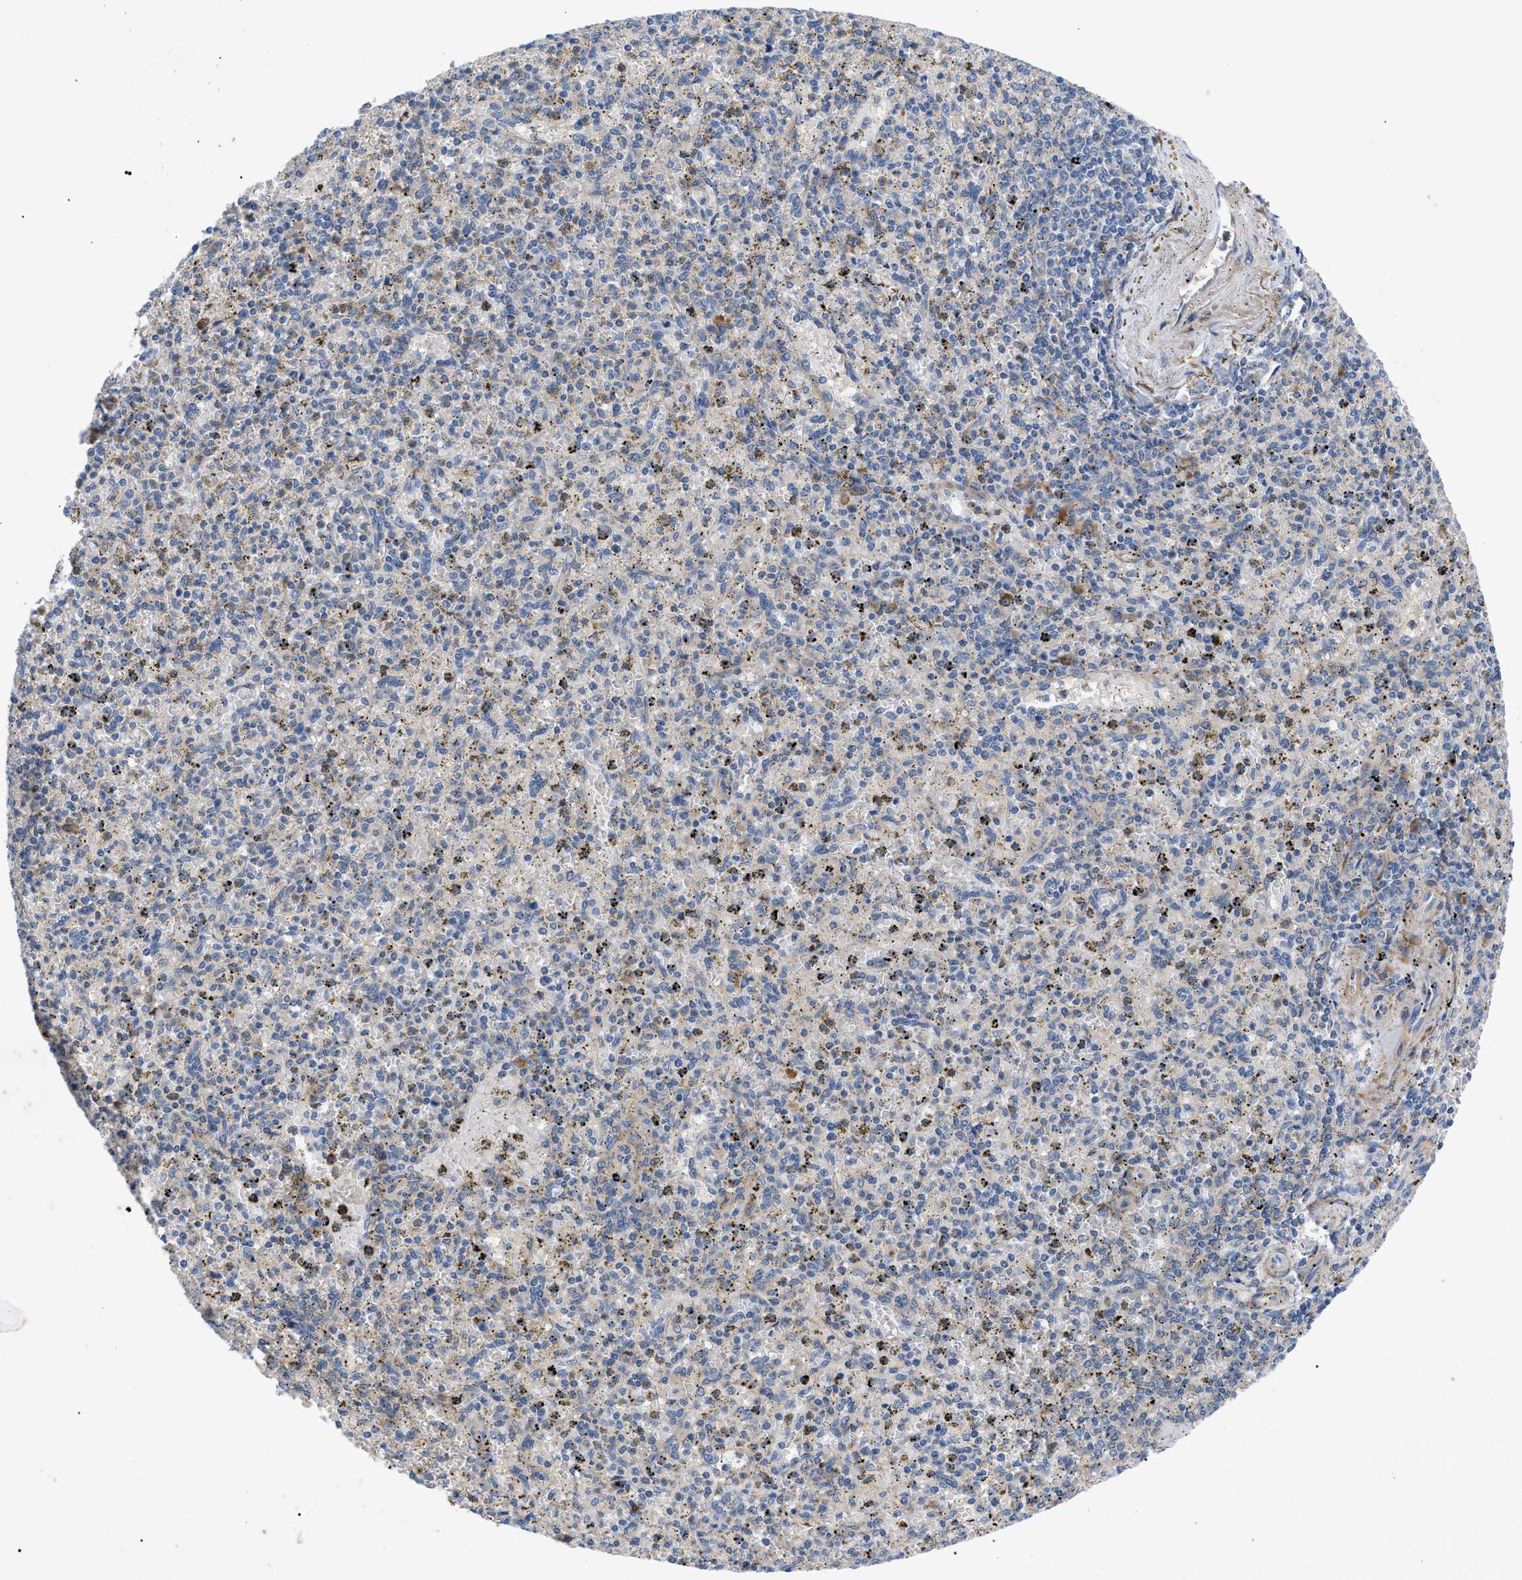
{"staining": {"intensity": "weak", "quantity": "<25%", "location": "cytoplasmic/membranous"}, "tissue": "spleen", "cell_type": "Cells in red pulp", "image_type": "normal", "snomed": [{"axis": "morphology", "description": "Normal tissue, NOS"}, {"axis": "topography", "description": "Spleen"}], "caption": "This is a photomicrograph of immunohistochemistry (IHC) staining of unremarkable spleen, which shows no positivity in cells in red pulp. (Immunohistochemistry (ihc), brightfield microscopy, high magnification).", "gene": "HSPB8", "patient": {"sex": "male", "age": 72}}